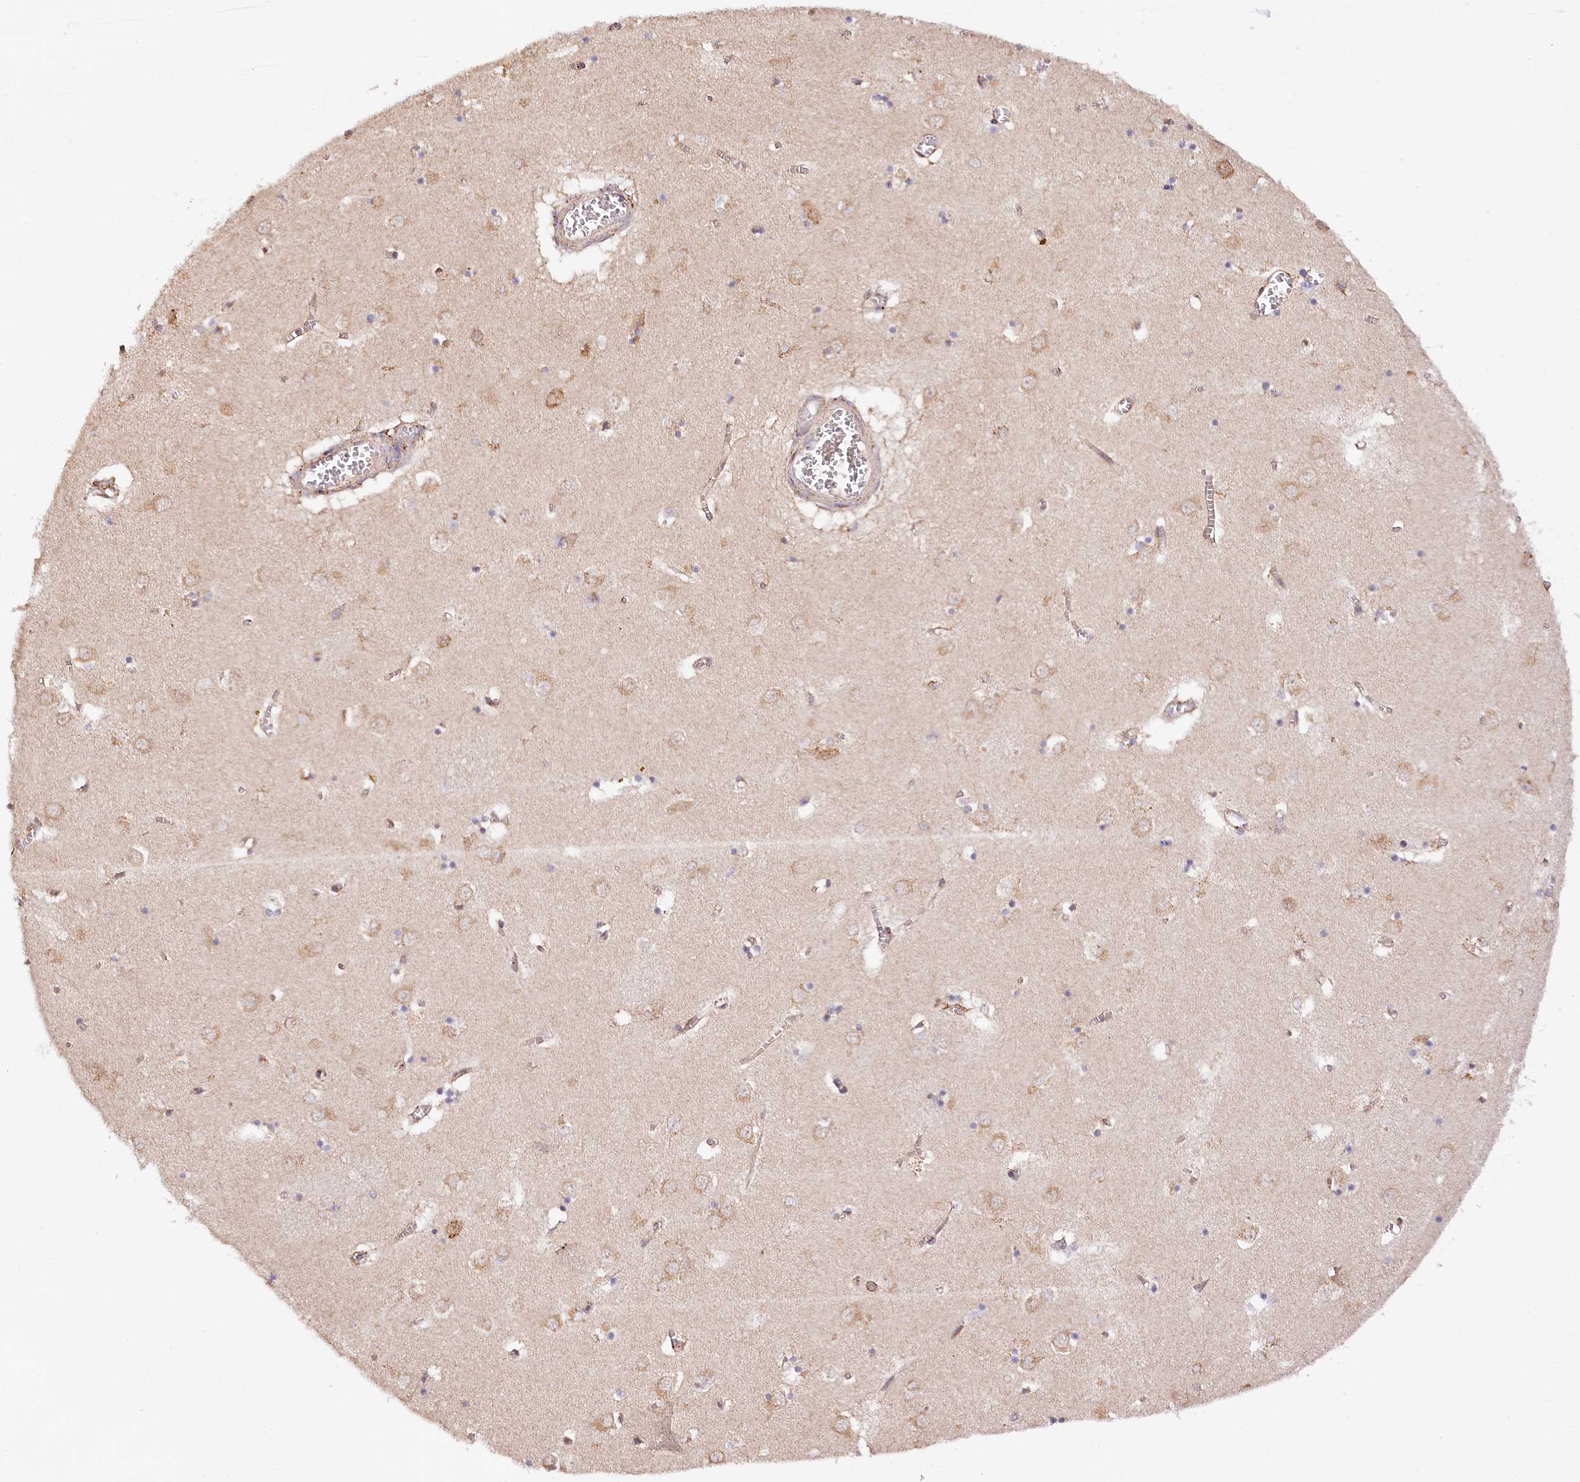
{"staining": {"intensity": "negative", "quantity": "none", "location": "none"}, "tissue": "caudate", "cell_type": "Glial cells", "image_type": "normal", "snomed": [{"axis": "morphology", "description": "Normal tissue, NOS"}, {"axis": "topography", "description": "Lateral ventricle wall"}], "caption": "Immunohistochemical staining of benign caudate shows no significant expression in glial cells.", "gene": "VEGFA", "patient": {"sex": "male", "age": 70}}